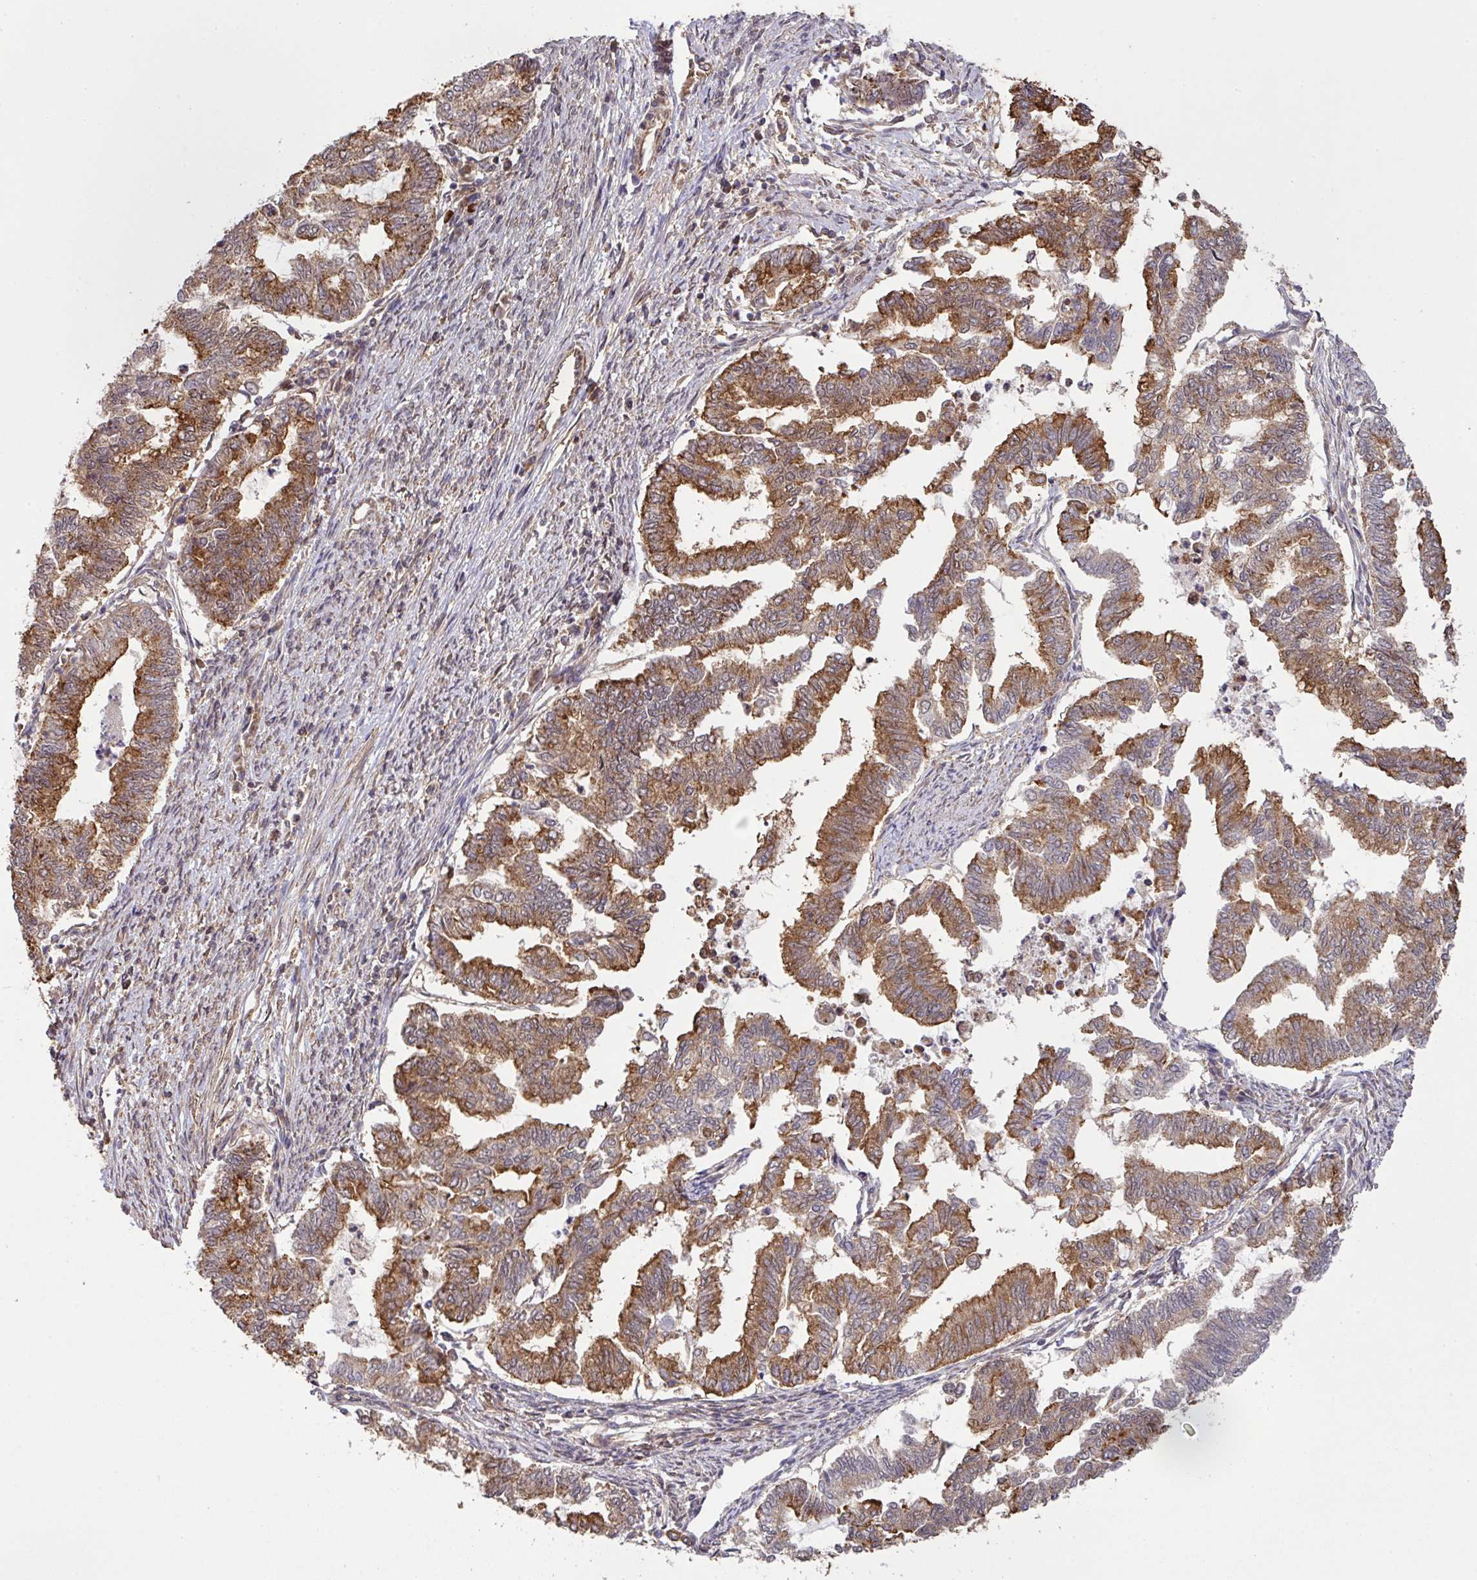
{"staining": {"intensity": "moderate", "quantity": "25%-75%", "location": "cytoplasmic/membranous"}, "tissue": "endometrial cancer", "cell_type": "Tumor cells", "image_type": "cancer", "snomed": [{"axis": "morphology", "description": "Adenocarcinoma, NOS"}, {"axis": "topography", "description": "Endometrium"}], "caption": "A high-resolution micrograph shows immunohistochemistry staining of adenocarcinoma (endometrial), which demonstrates moderate cytoplasmic/membranous staining in about 25%-75% of tumor cells. Nuclei are stained in blue.", "gene": "ARPIN", "patient": {"sex": "female", "age": 79}}